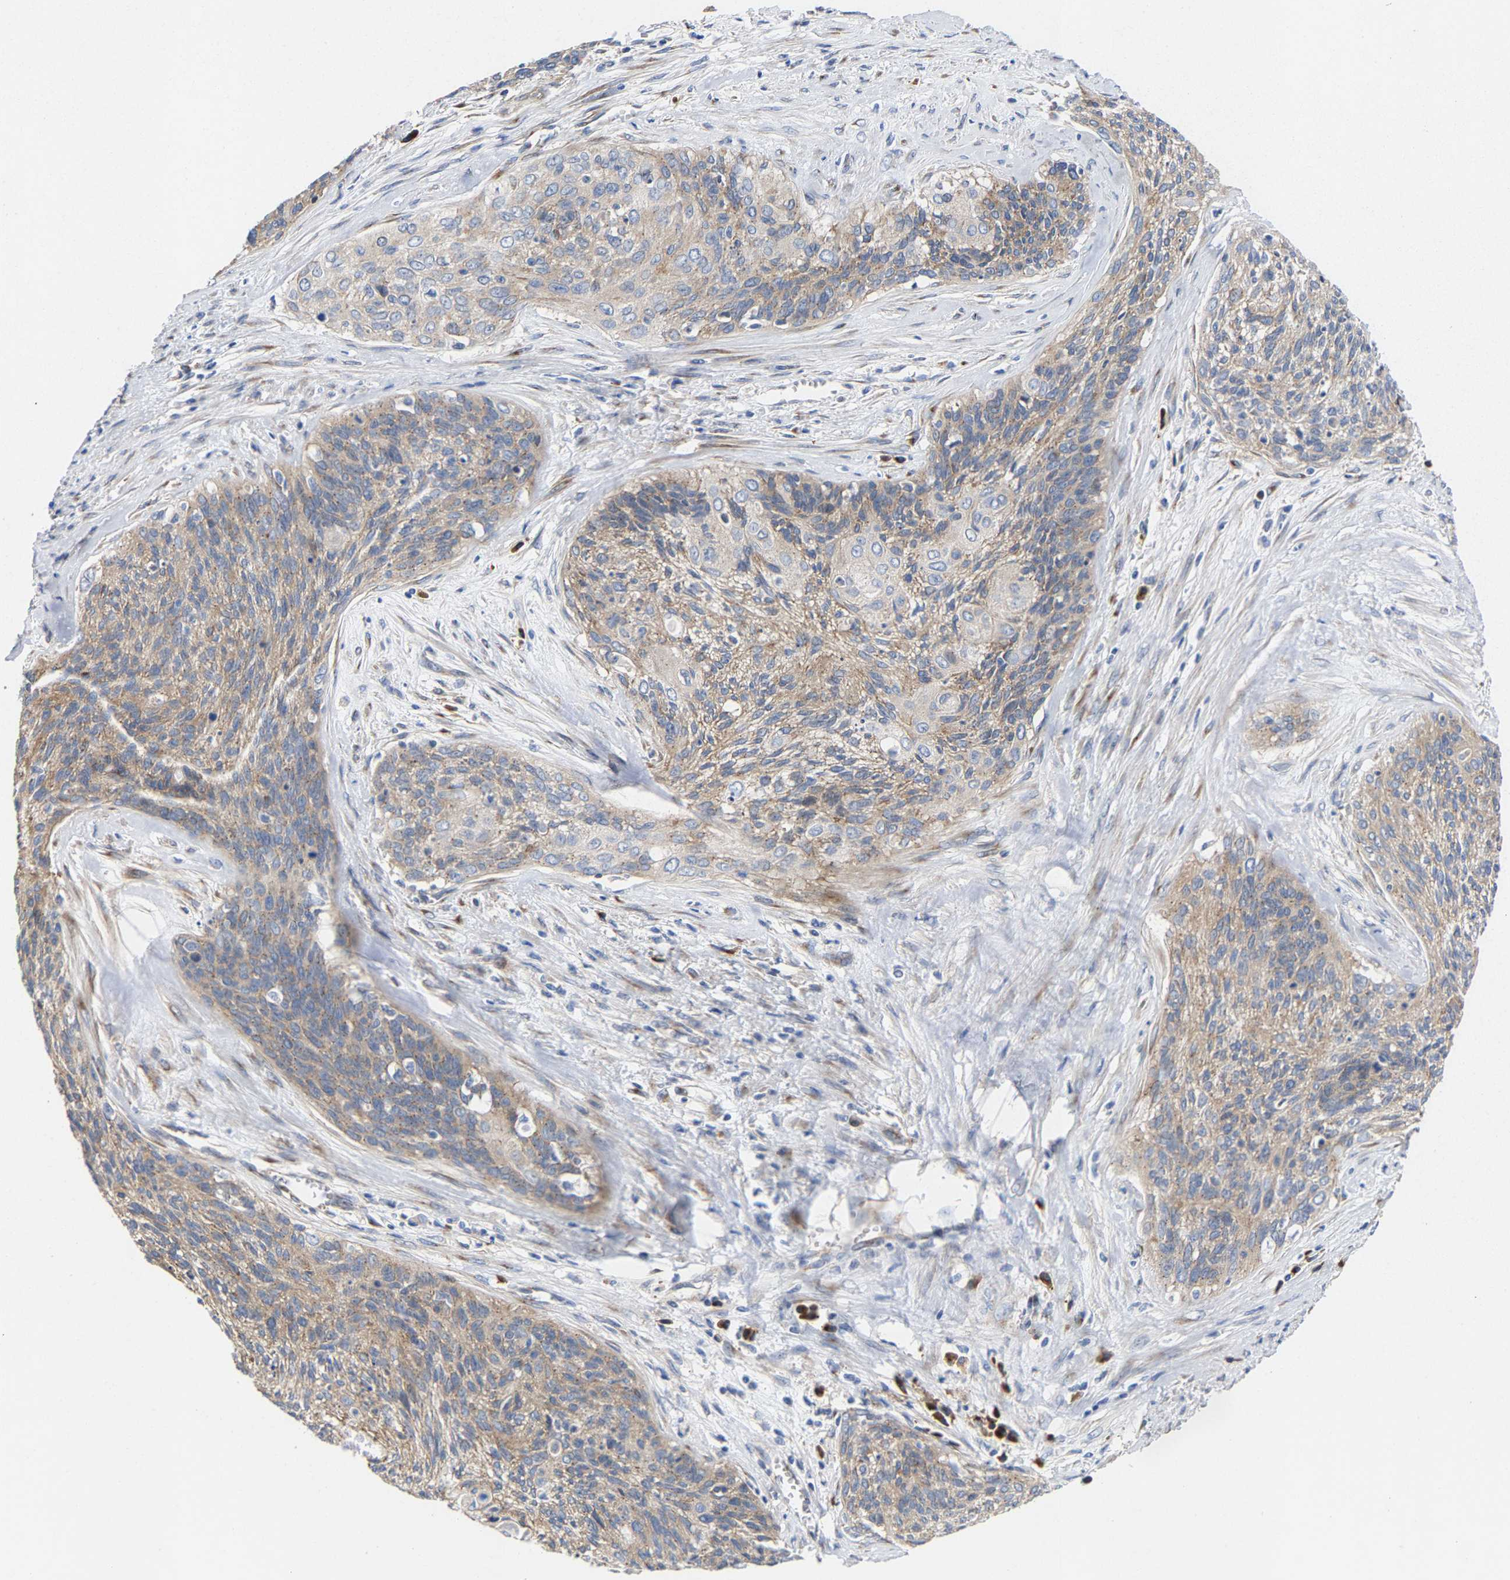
{"staining": {"intensity": "moderate", "quantity": "25%-75%", "location": "cytoplasmic/membranous"}, "tissue": "cervical cancer", "cell_type": "Tumor cells", "image_type": "cancer", "snomed": [{"axis": "morphology", "description": "Squamous cell carcinoma, NOS"}, {"axis": "topography", "description": "Cervix"}], "caption": "Squamous cell carcinoma (cervical) stained with a brown dye shows moderate cytoplasmic/membranous positive expression in approximately 25%-75% of tumor cells.", "gene": "PPP1R15A", "patient": {"sex": "female", "age": 55}}